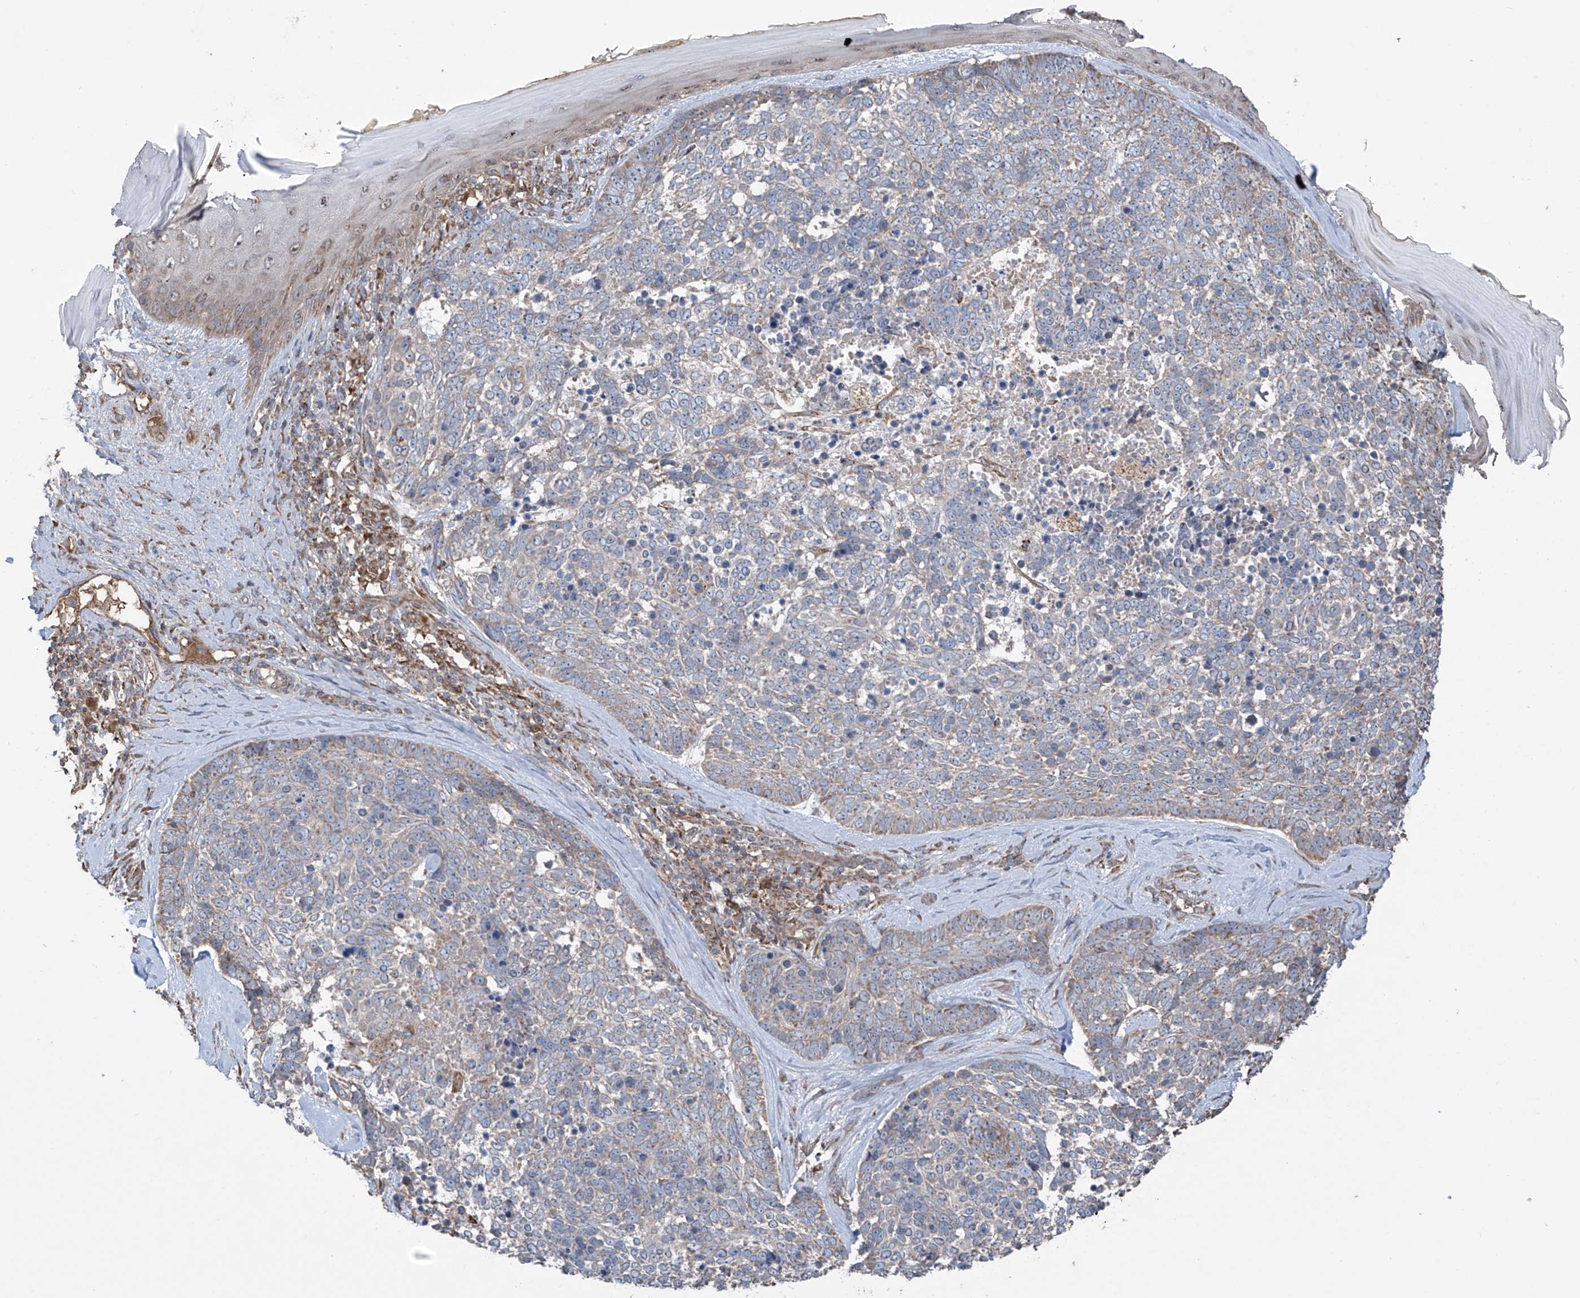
{"staining": {"intensity": "weak", "quantity": "<25%", "location": "cytoplasmic/membranous"}, "tissue": "skin cancer", "cell_type": "Tumor cells", "image_type": "cancer", "snomed": [{"axis": "morphology", "description": "Basal cell carcinoma"}, {"axis": "topography", "description": "Skin"}], "caption": "A histopathology image of human skin cancer is negative for staining in tumor cells.", "gene": "SAMD3", "patient": {"sex": "female", "age": 81}}